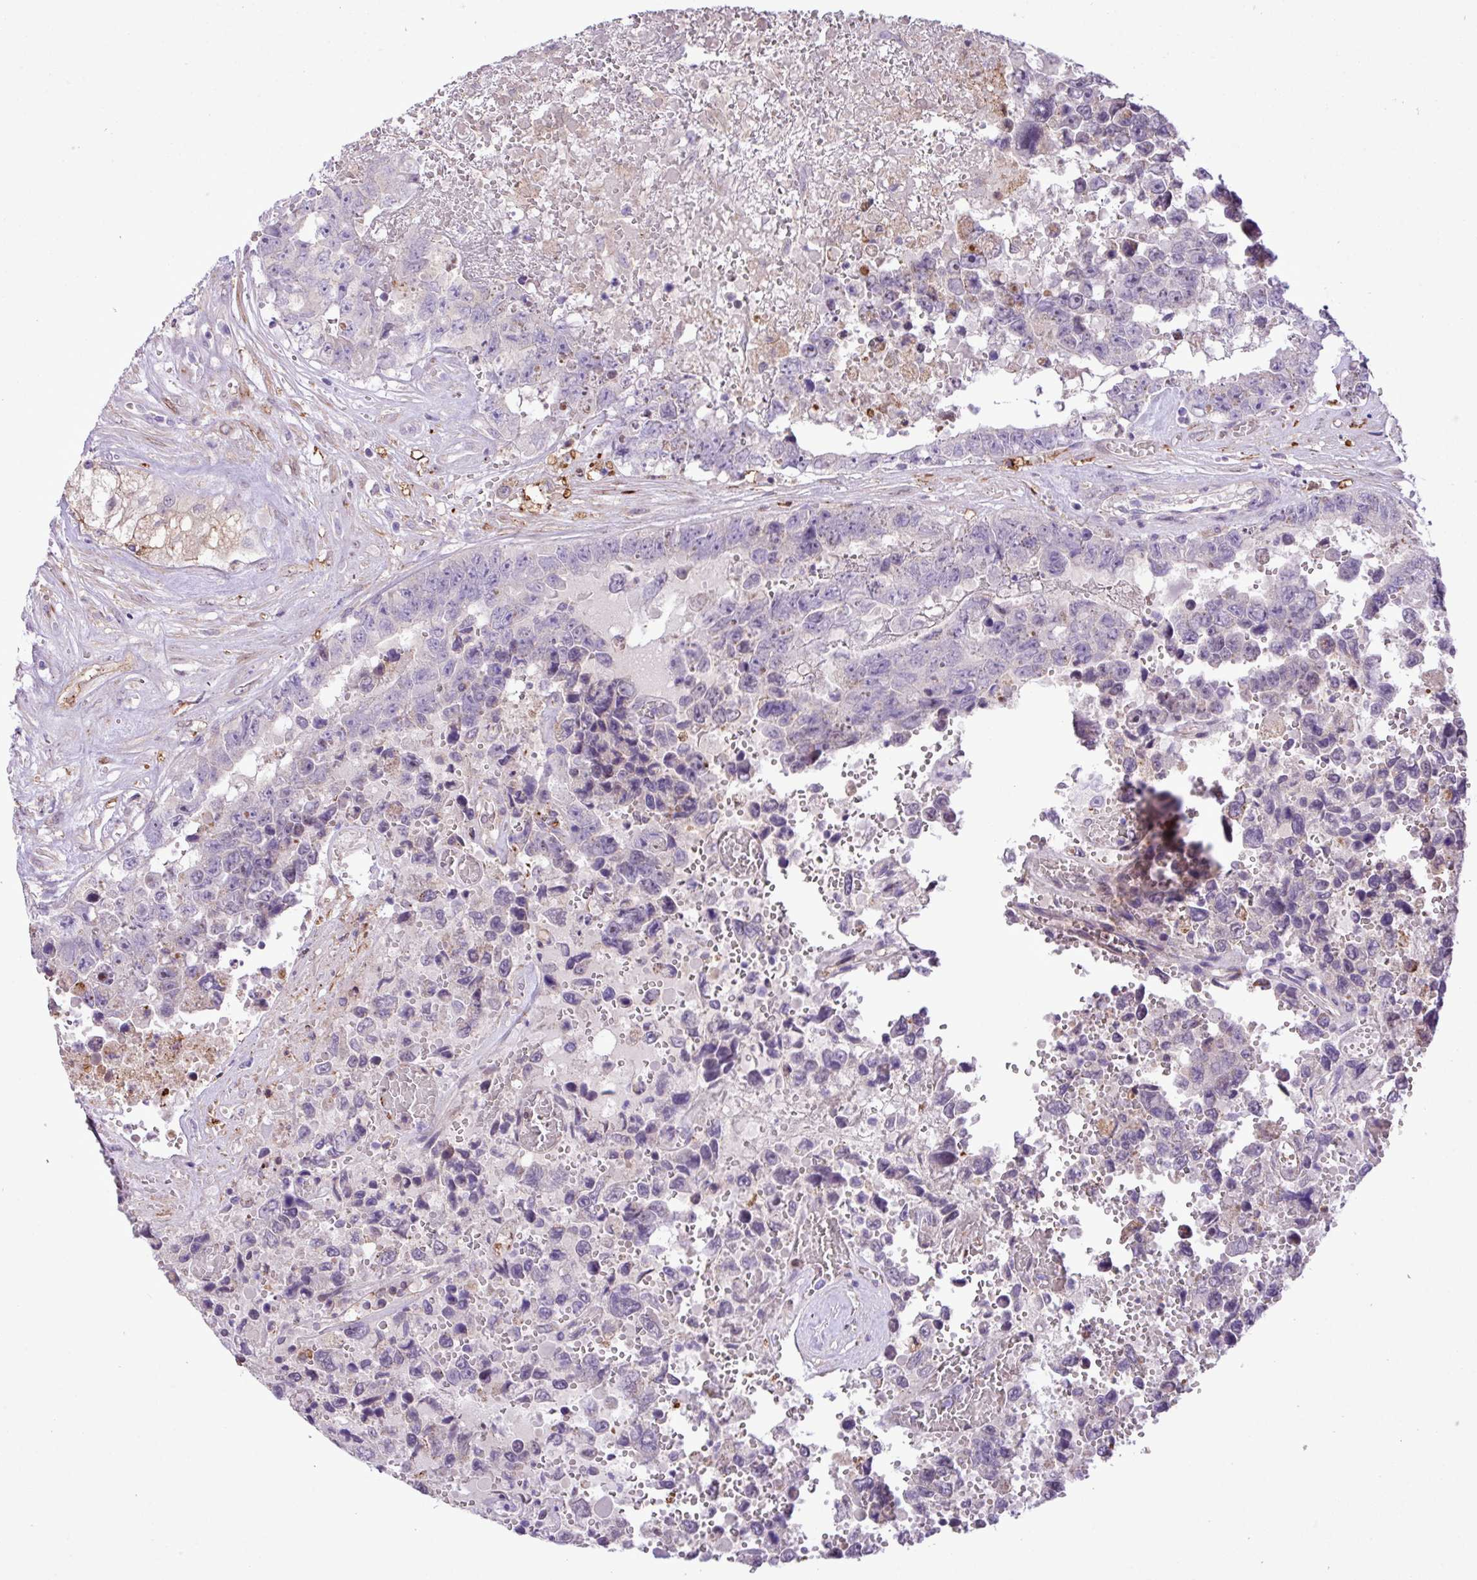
{"staining": {"intensity": "negative", "quantity": "none", "location": "none"}, "tissue": "testis cancer", "cell_type": "Tumor cells", "image_type": "cancer", "snomed": [{"axis": "morphology", "description": "Normal tissue, NOS"}, {"axis": "morphology", "description": "Carcinoma, Embryonal, NOS"}, {"axis": "topography", "description": "Testis"}, {"axis": "topography", "description": "Epididymis"}], "caption": "Immunohistochemistry (IHC) histopathology image of testis embryonal carcinoma stained for a protein (brown), which demonstrates no staining in tumor cells.", "gene": "RPP25L", "patient": {"sex": "male", "age": 25}}